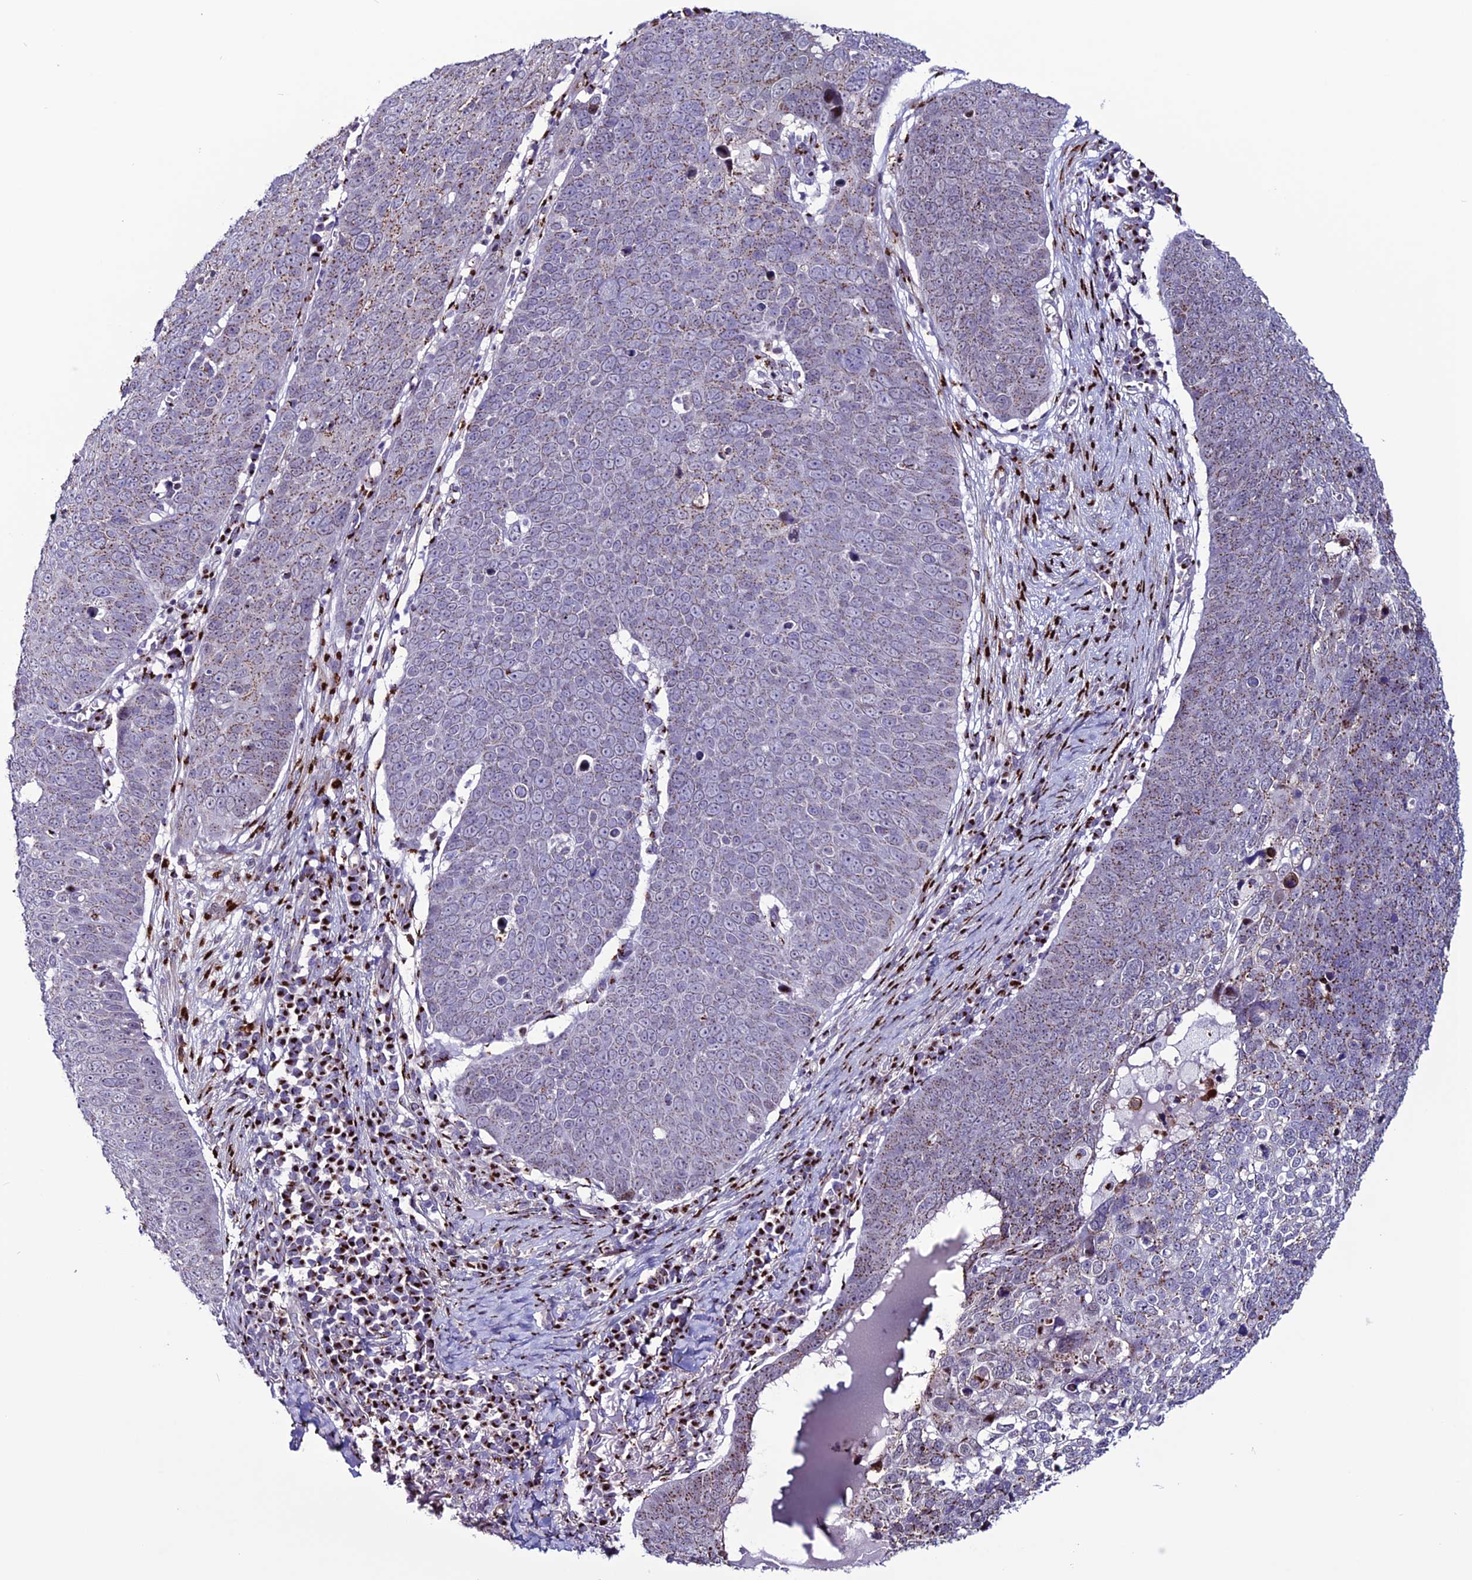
{"staining": {"intensity": "moderate", "quantity": "25%-75%", "location": "cytoplasmic/membranous"}, "tissue": "skin cancer", "cell_type": "Tumor cells", "image_type": "cancer", "snomed": [{"axis": "morphology", "description": "Squamous cell carcinoma, NOS"}, {"axis": "topography", "description": "Skin"}], "caption": "Tumor cells exhibit moderate cytoplasmic/membranous staining in approximately 25%-75% of cells in skin squamous cell carcinoma.", "gene": "PLEKHA4", "patient": {"sex": "male", "age": 71}}